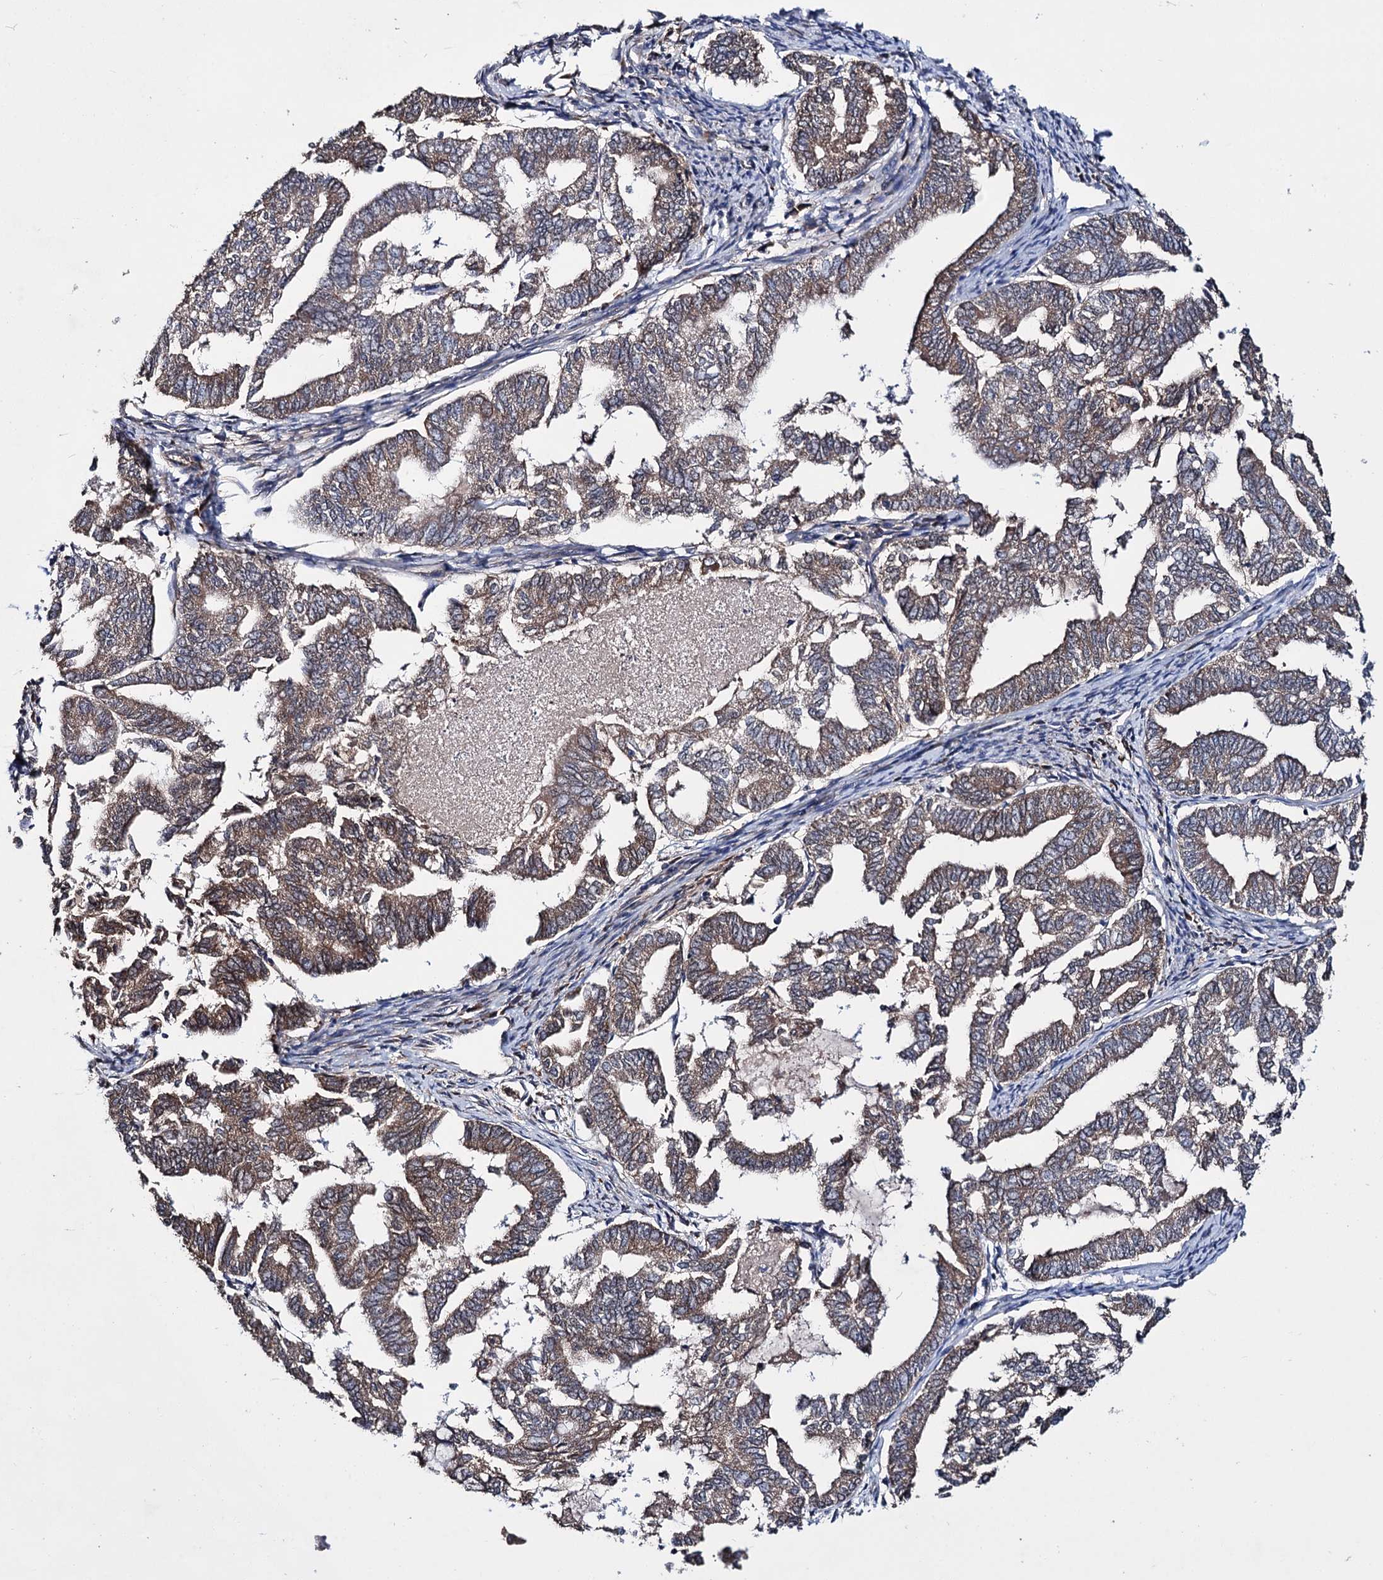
{"staining": {"intensity": "weak", "quantity": ">75%", "location": "cytoplasmic/membranous"}, "tissue": "endometrial cancer", "cell_type": "Tumor cells", "image_type": "cancer", "snomed": [{"axis": "morphology", "description": "Adenocarcinoma, NOS"}, {"axis": "topography", "description": "Endometrium"}], "caption": "Endometrial cancer (adenocarcinoma) stained with a brown dye reveals weak cytoplasmic/membranous positive staining in about >75% of tumor cells.", "gene": "CLPB", "patient": {"sex": "female", "age": 79}}